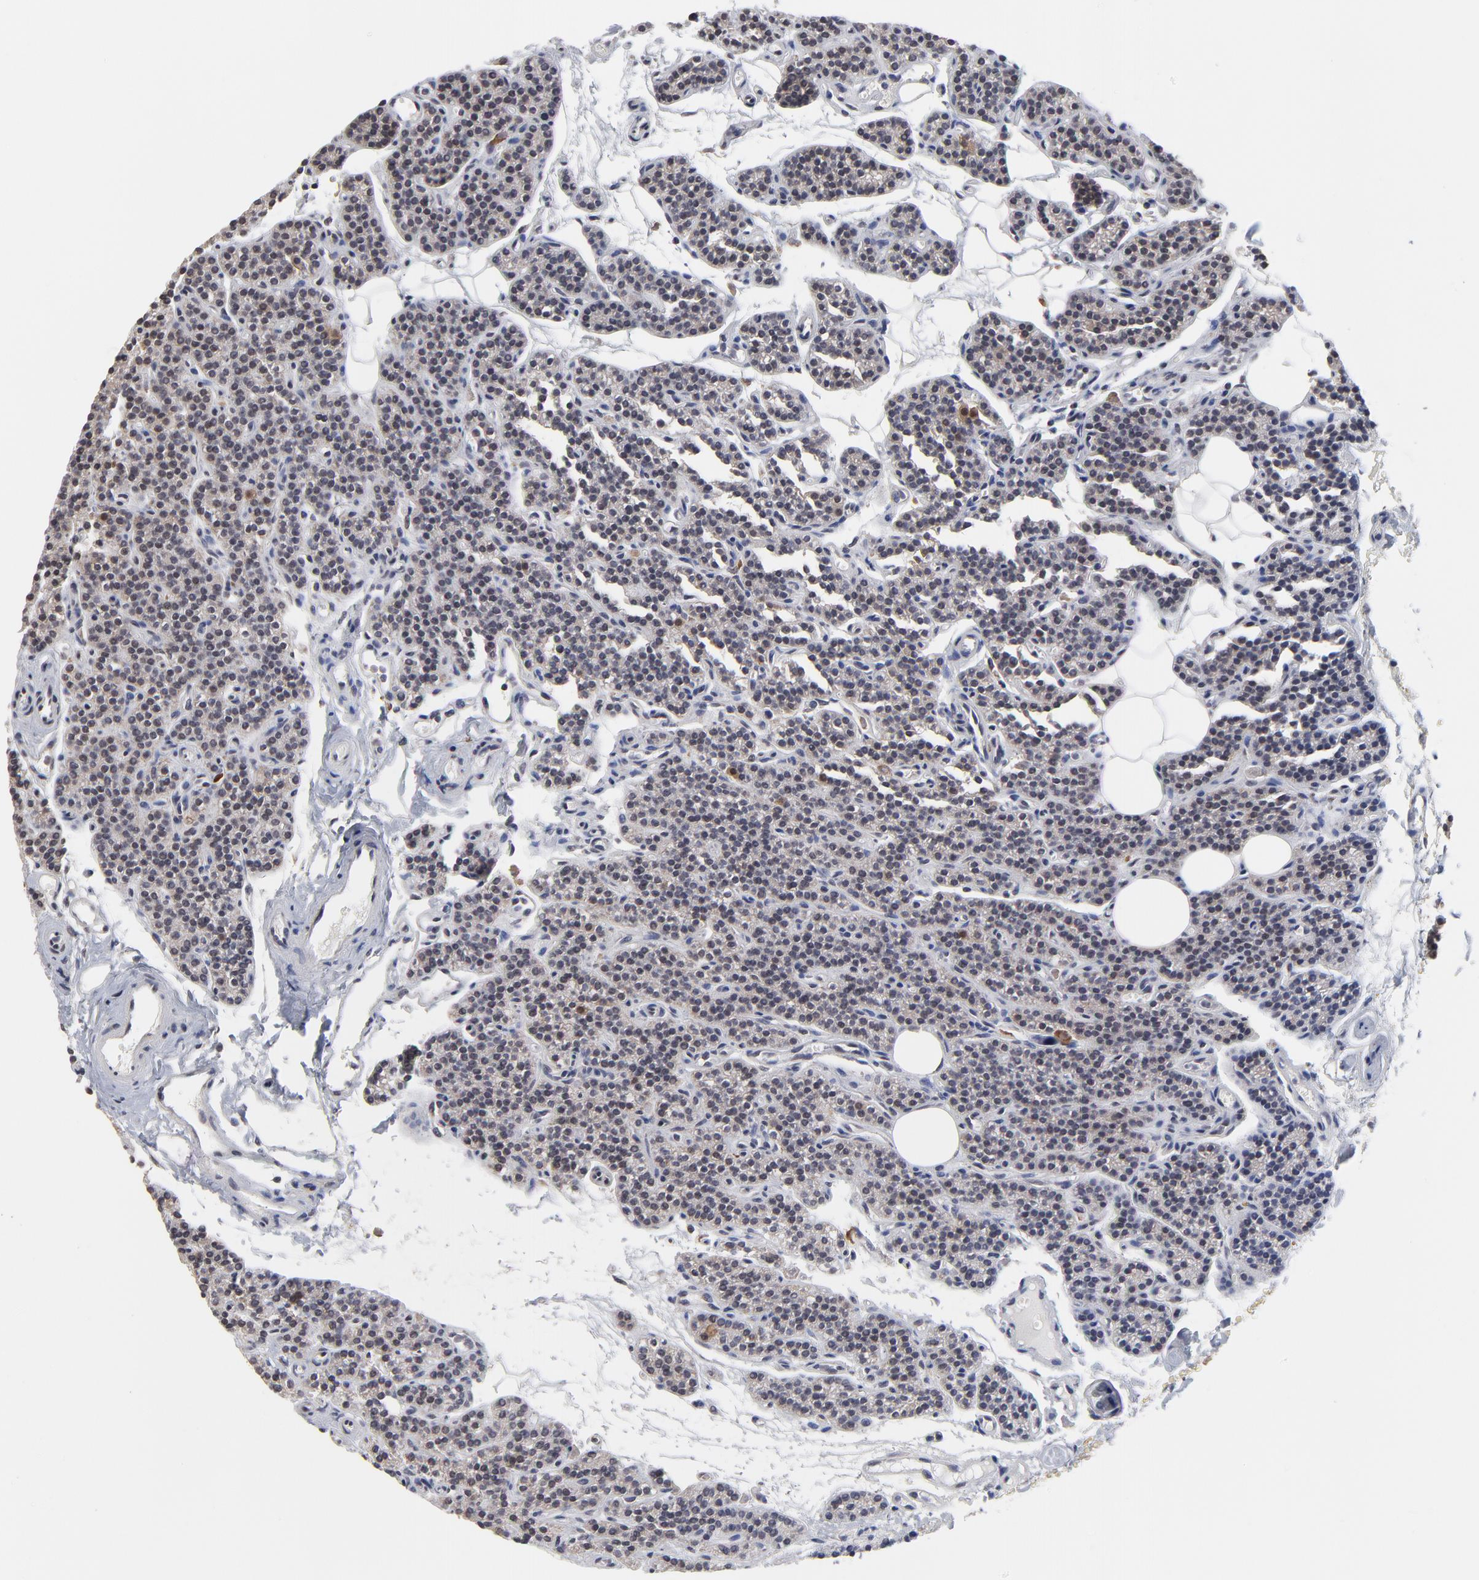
{"staining": {"intensity": "negative", "quantity": "none", "location": "none"}, "tissue": "parathyroid gland", "cell_type": "Glandular cells", "image_type": "normal", "snomed": [{"axis": "morphology", "description": "Normal tissue, NOS"}, {"axis": "topography", "description": "Parathyroid gland"}], "caption": "IHC micrograph of unremarkable parathyroid gland: parathyroid gland stained with DAB reveals no significant protein staining in glandular cells.", "gene": "ZNF550", "patient": {"sex": "male", "age": 25}}